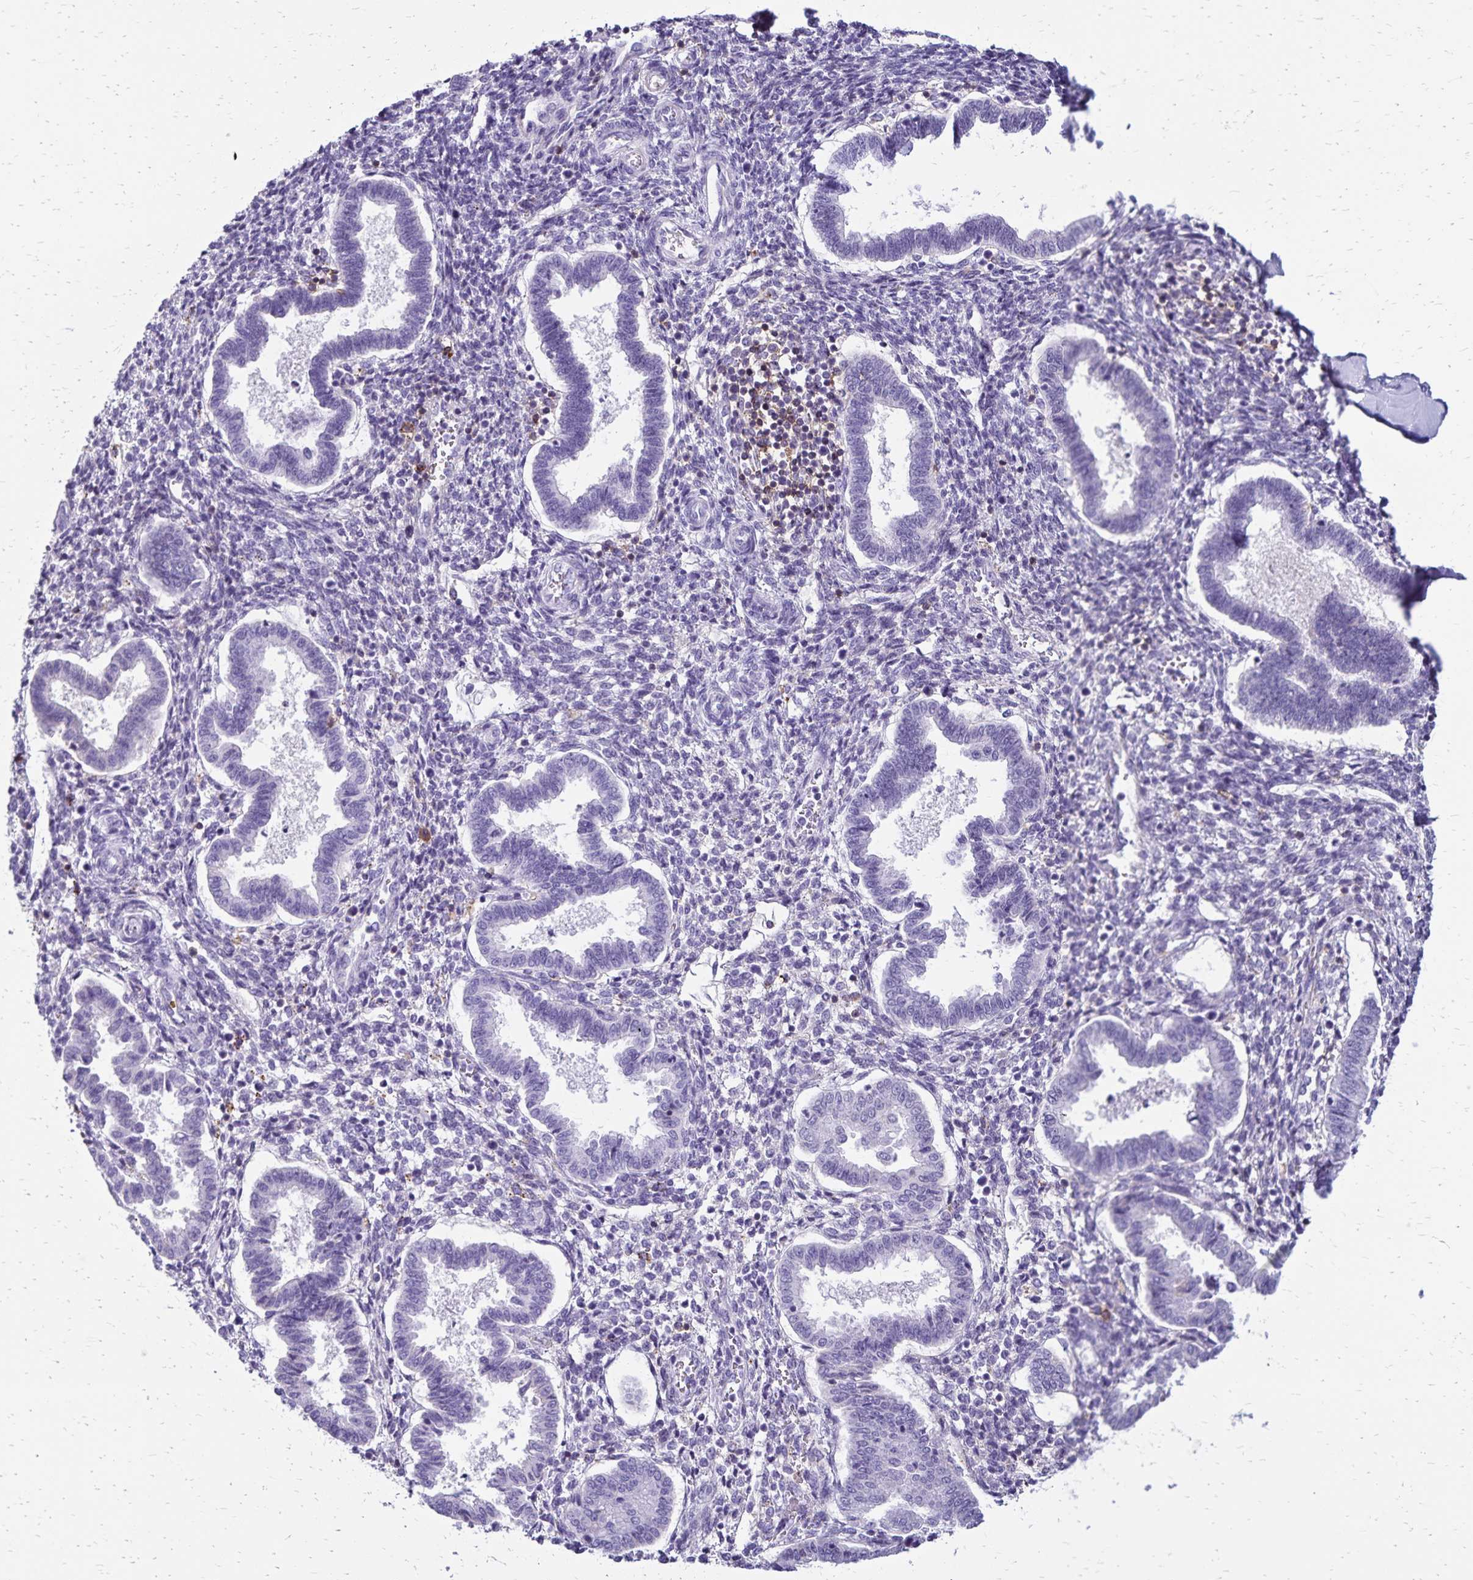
{"staining": {"intensity": "negative", "quantity": "none", "location": "none"}, "tissue": "endometrium", "cell_type": "Cells in endometrial stroma", "image_type": "normal", "snomed": [{"axis": "morphology", "description": "Normal tissue, NOS"}, {"axis": "topography", "description": "Endometrium"}], "caption": "This is a histopathology image of immunohistochemistry staining of normal endometrium, which shows no staining in cells in endometrial stroma.", "gene": "CD27", "patient": {"sex": "female", "age": 24}}